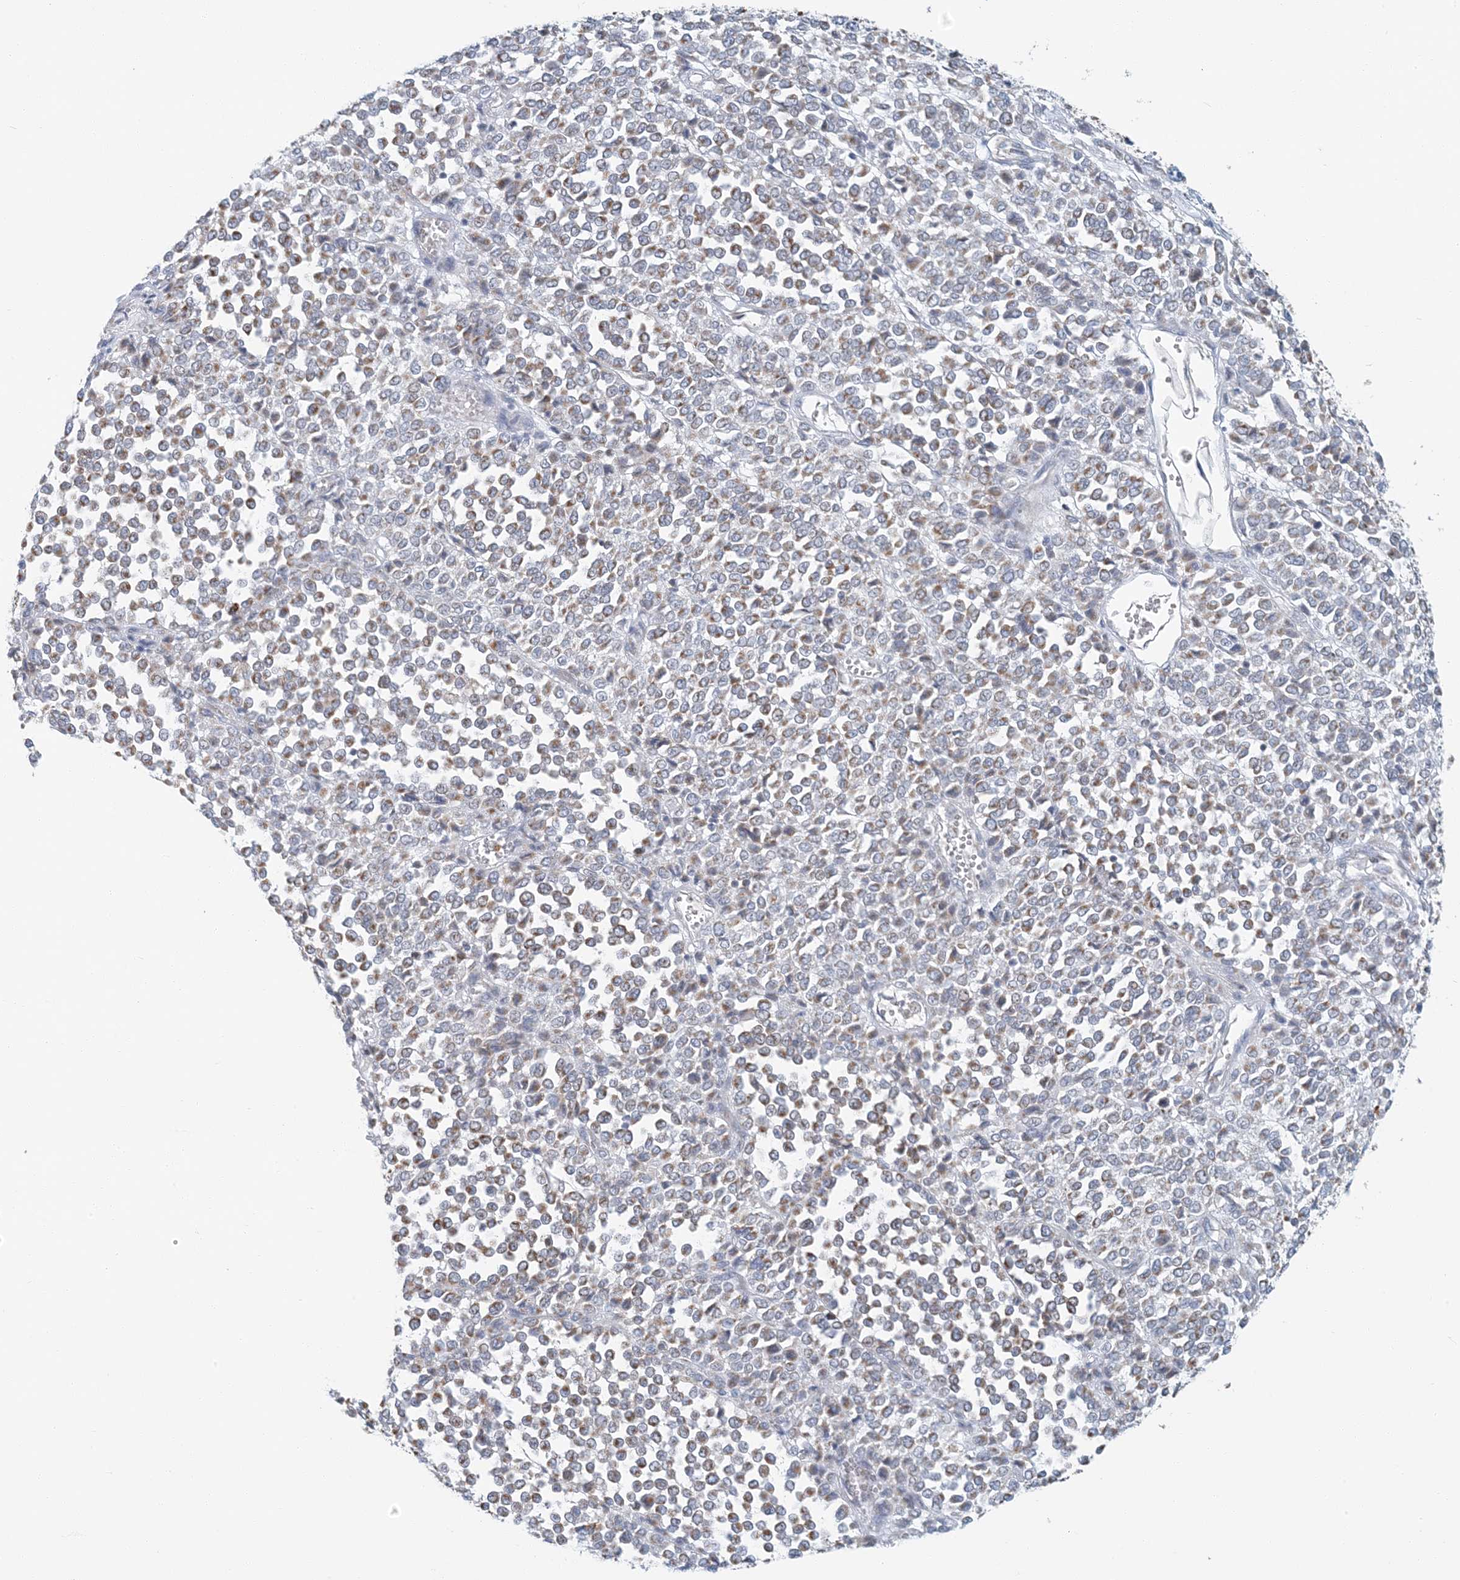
{"staining": {"intensity": "weak", "quantity": "25%-75%", "location": "cytoplasmic/membranous"}, "tissue": "melanoma", "cell_type": "Tumor cells", "image_type": "cancer", "snomed": [{"axis": "morphology", "description": "Malignant melanoma, Metastatic site"}, {"axis": "topography", "description": "Pancreas"}], "caption": "This is an image of IHC staining of melanoma, which shows weak positivity in the cytoplasmic/membranous of tumor cells.", "gene": "BDH1", "patient": {"sex": "female", "age": 30}}